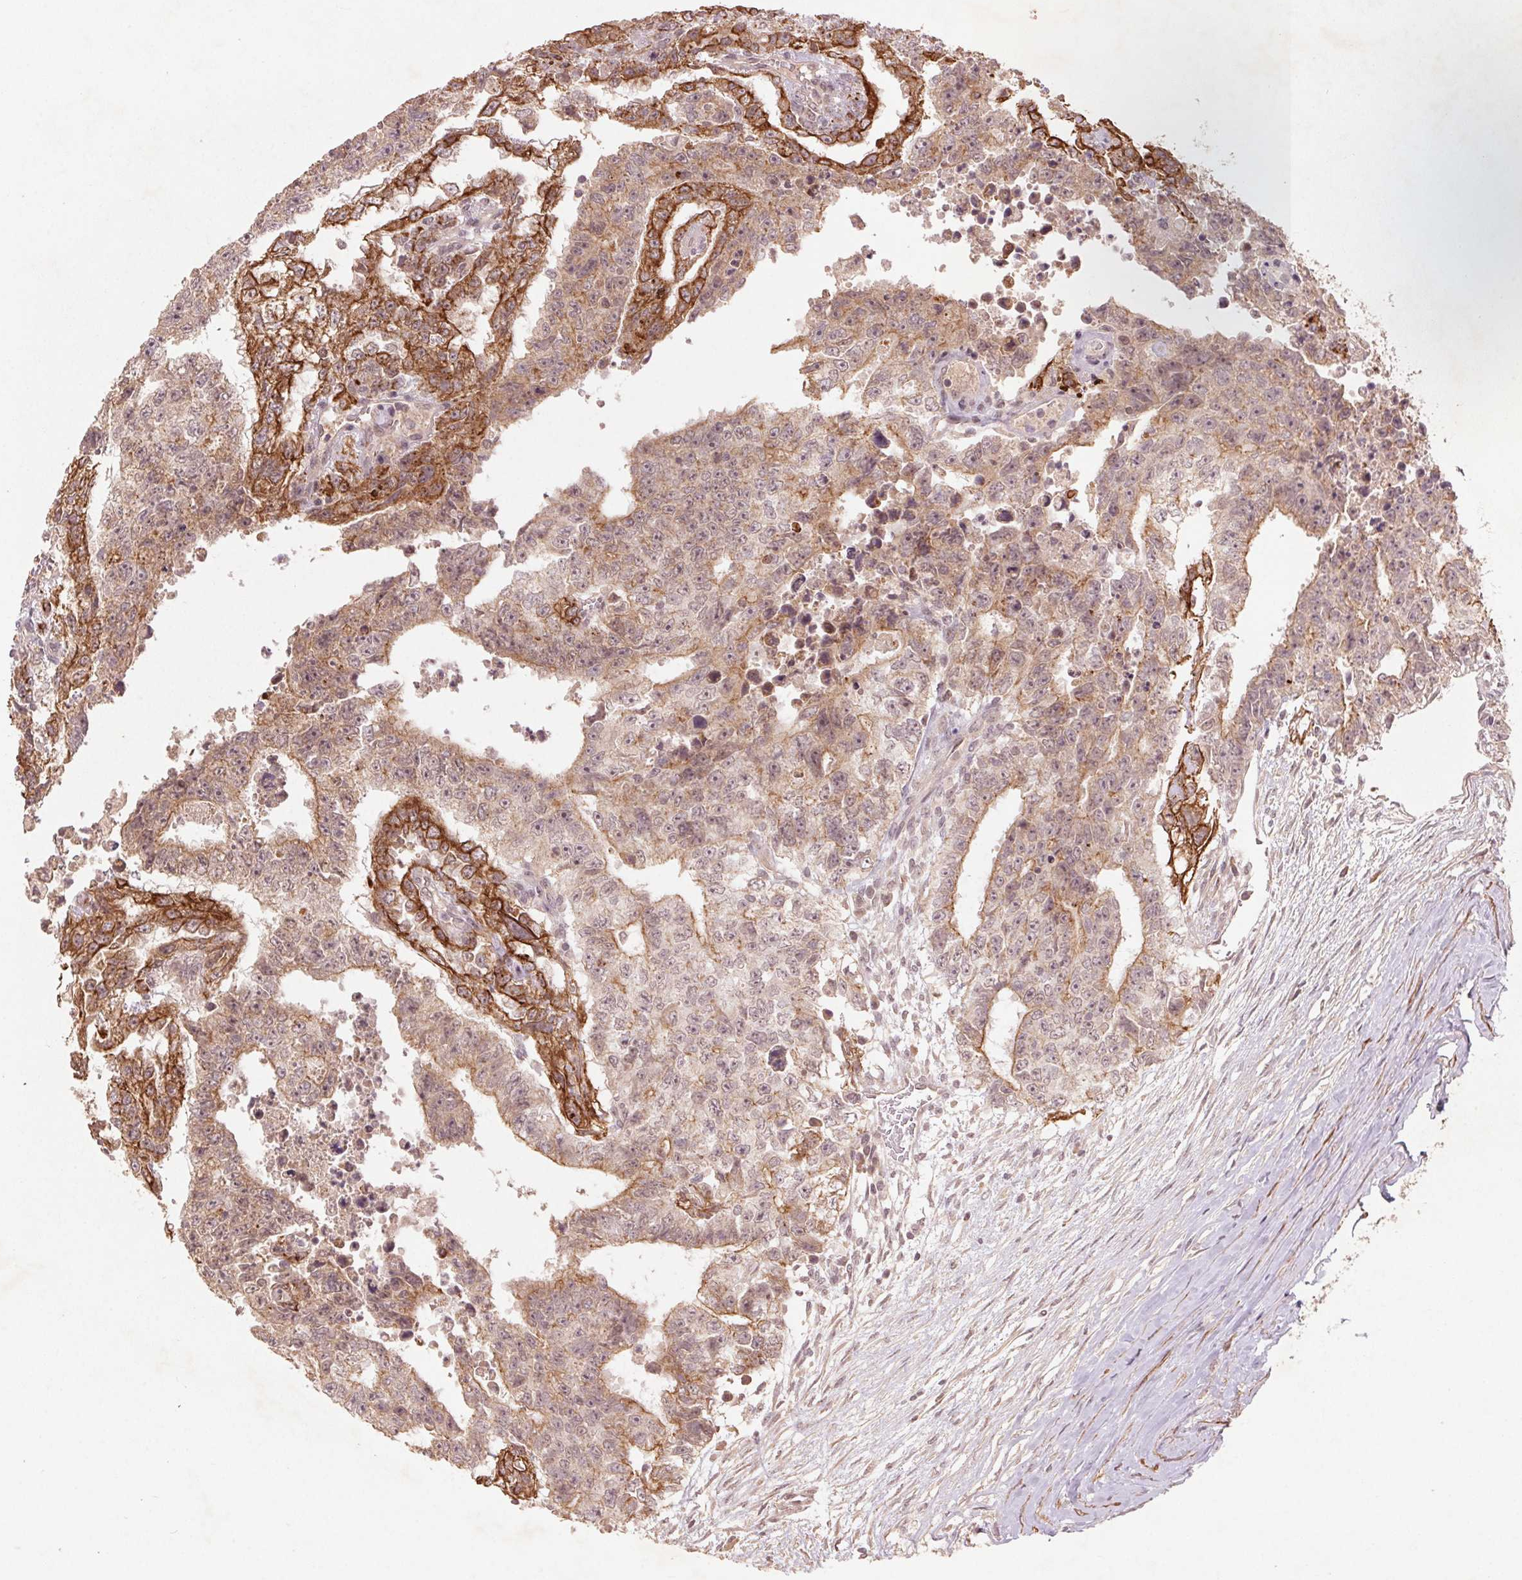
{"staining": {"intensity": "strong", "quantity": "<25%", "location": "cytoplasmic/membranous"}, "tissue": "testis cancer", "cell_type": "Tumor cells", "image_type": "cancer", "snomed": [{"axis": "morphology", "description": "Carcinoma, Embryonal, NOS"}, {"axis": "topography", "description": "Testis"}], "caption": "Protein analysis of testis cancer (embryonal carcinoma) tissue demonstrates strong cytoplasmic/membranous staining in about <25% of tumor cells.", "gene": "SMLR1", "patient": {"sex": "male", "age": 24}}